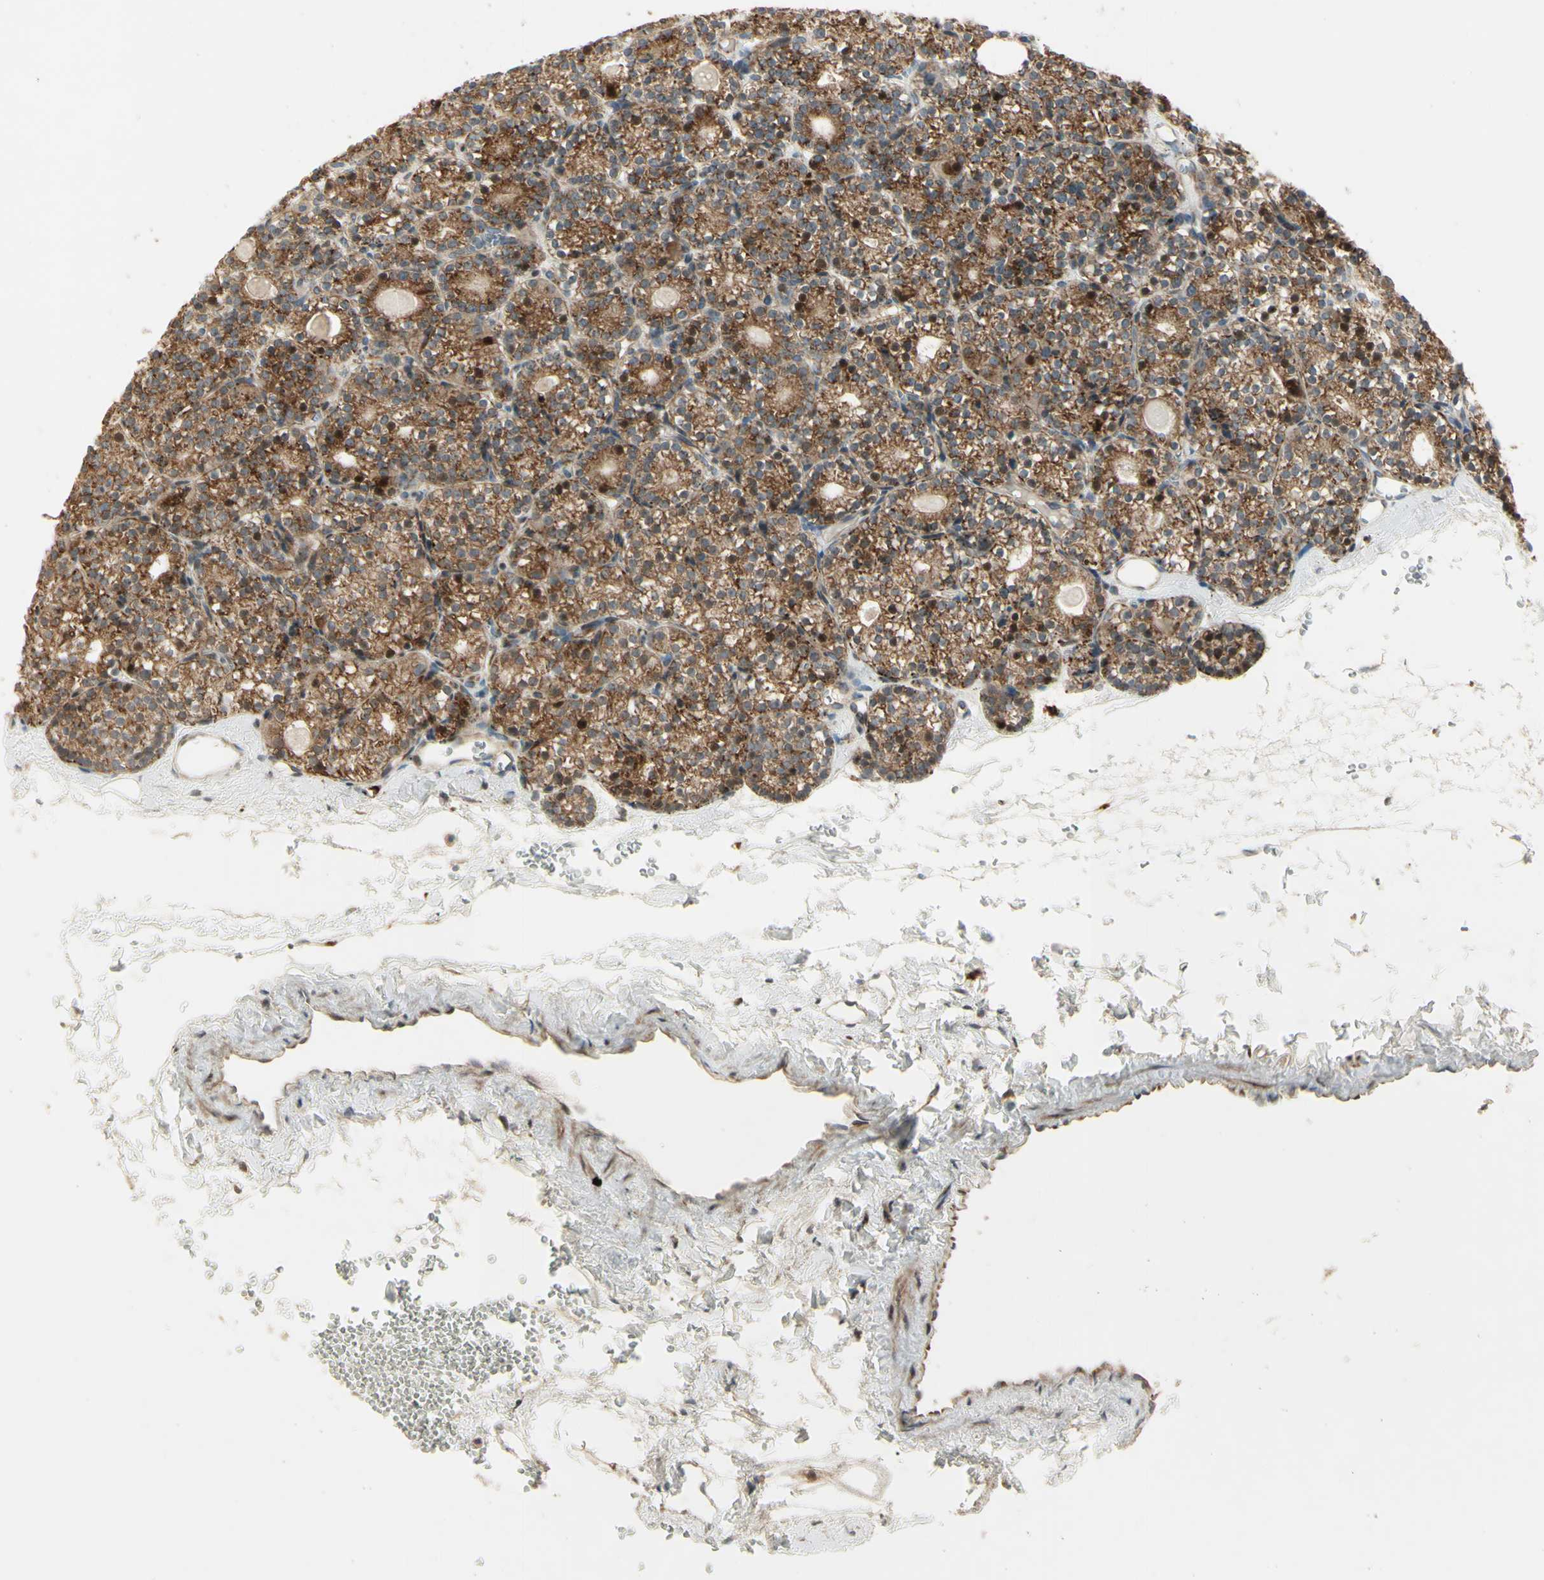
{"staining": {"intensity": "moderate", "quantity": ">75%", "location": "cytoplasmic/membranous"}, "tissue": "parathyroid gland", "cell_type": "Glandular cells", "image_type": "normal", "snomed": [{"axis": "morphology", "description": "Normal tissue, NOS"}, {"axis": "topography", "description": "Parathyroid gland"}], "caption": "Glandular cells show moderate cytoplasmic/membranous positivity in approximately >75% of cells in normal parathyroid gland. (brown staining indicates protein expression, while blue staining denotes nuclei).", "gene": "NDFIP1", "patient": {"sex": "female", "age": 64}}